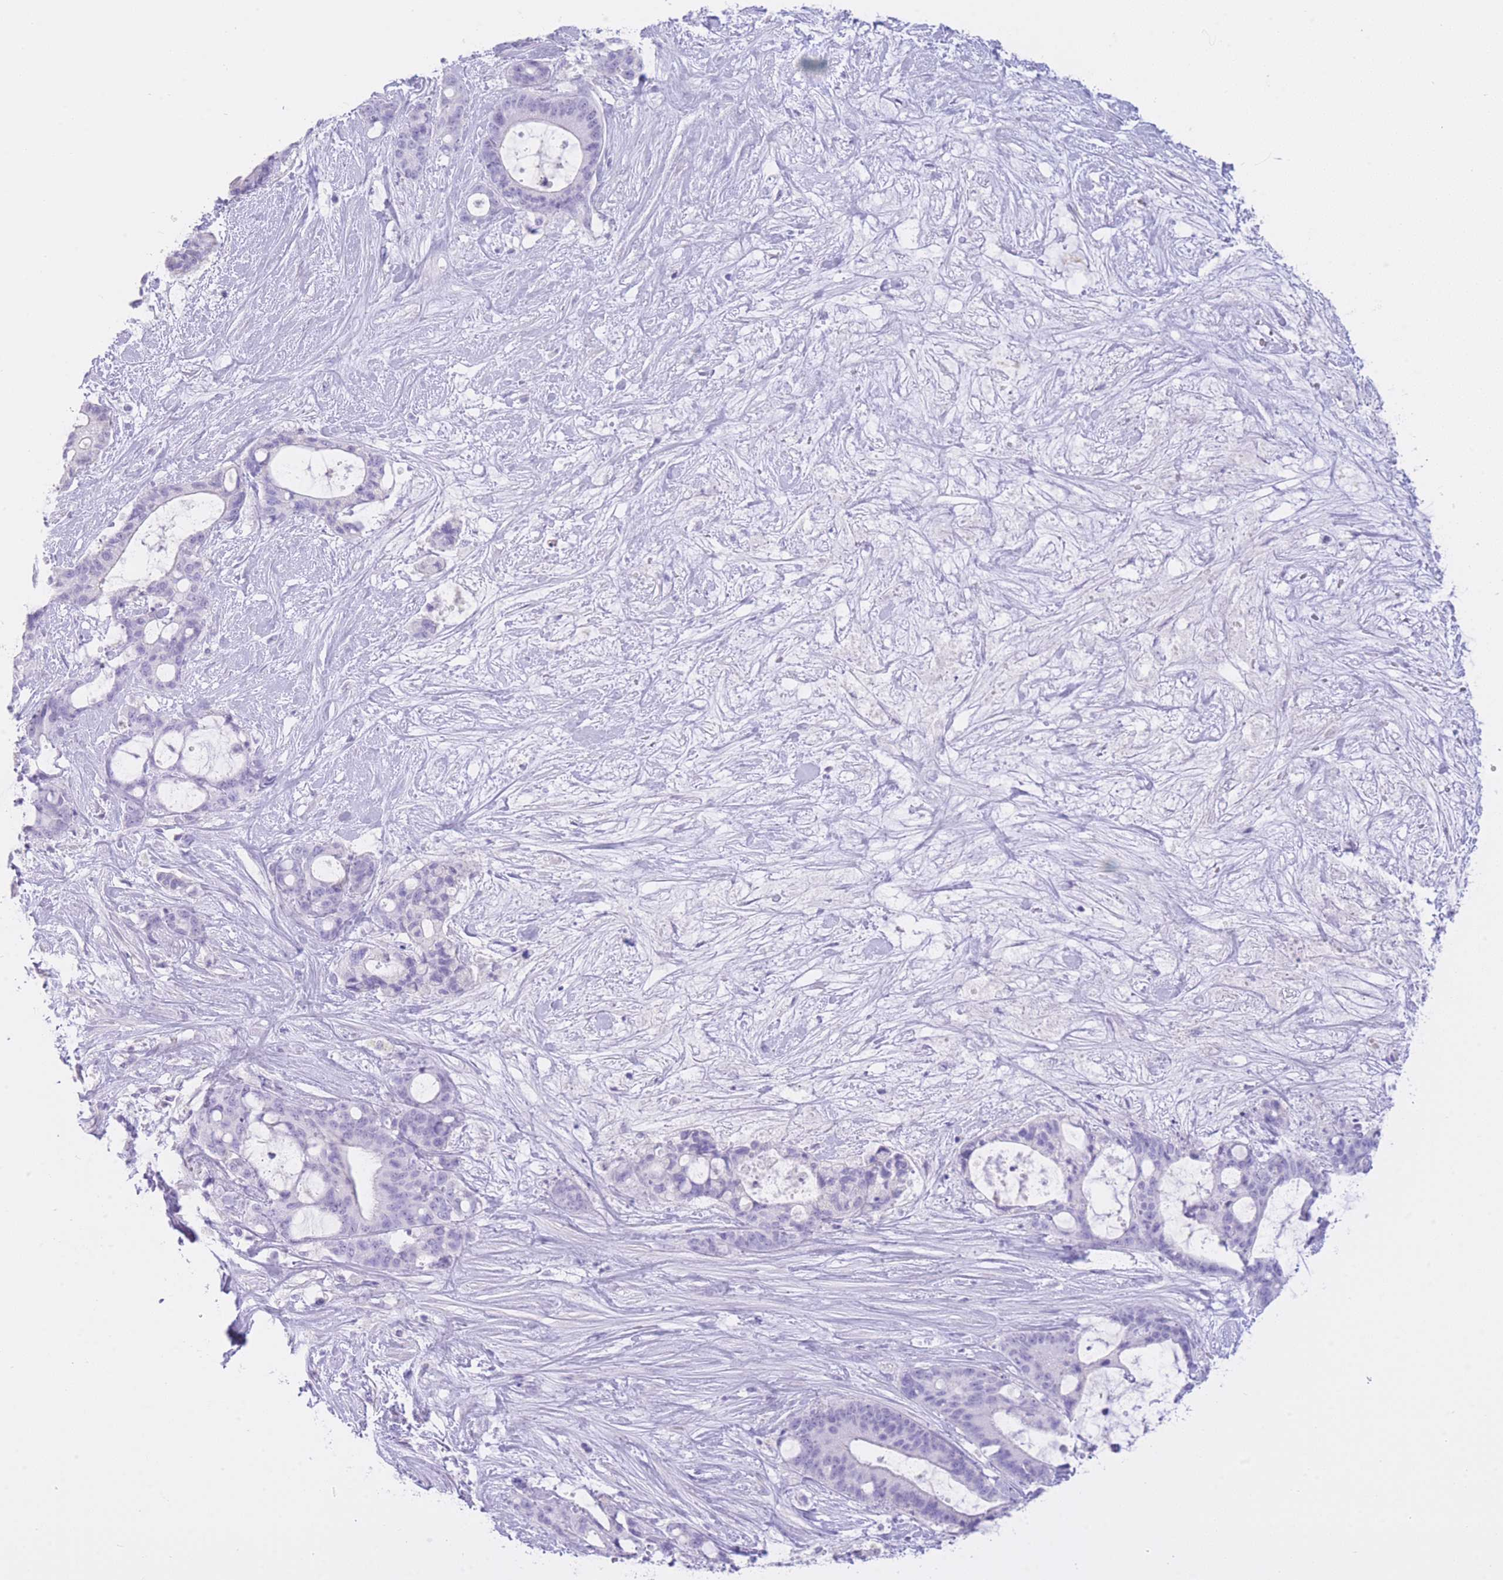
{"staining": {"intensity": "negative", "quantity": "none", "location": "none"}, "tissue": "liver cancer", "cell_type": "Tumor cells", "image_type": "cancer", "snomed": [{"axis": "morphology", "description": "Normal tissue, NOS"}, {"axis": "morphology", "description": "Cholangiocarcinoma"}, {"axis": "topography", "description": "Liver"}, {"axis": "topography", "description": "Peripheral nerve tissue"}], "caption": "Liver cancer was stained to show a protein in brown. There is no significant positivity in tumor cells.", "gene": "ZNF212", "patient": {"sex": "female", "age": 73}}